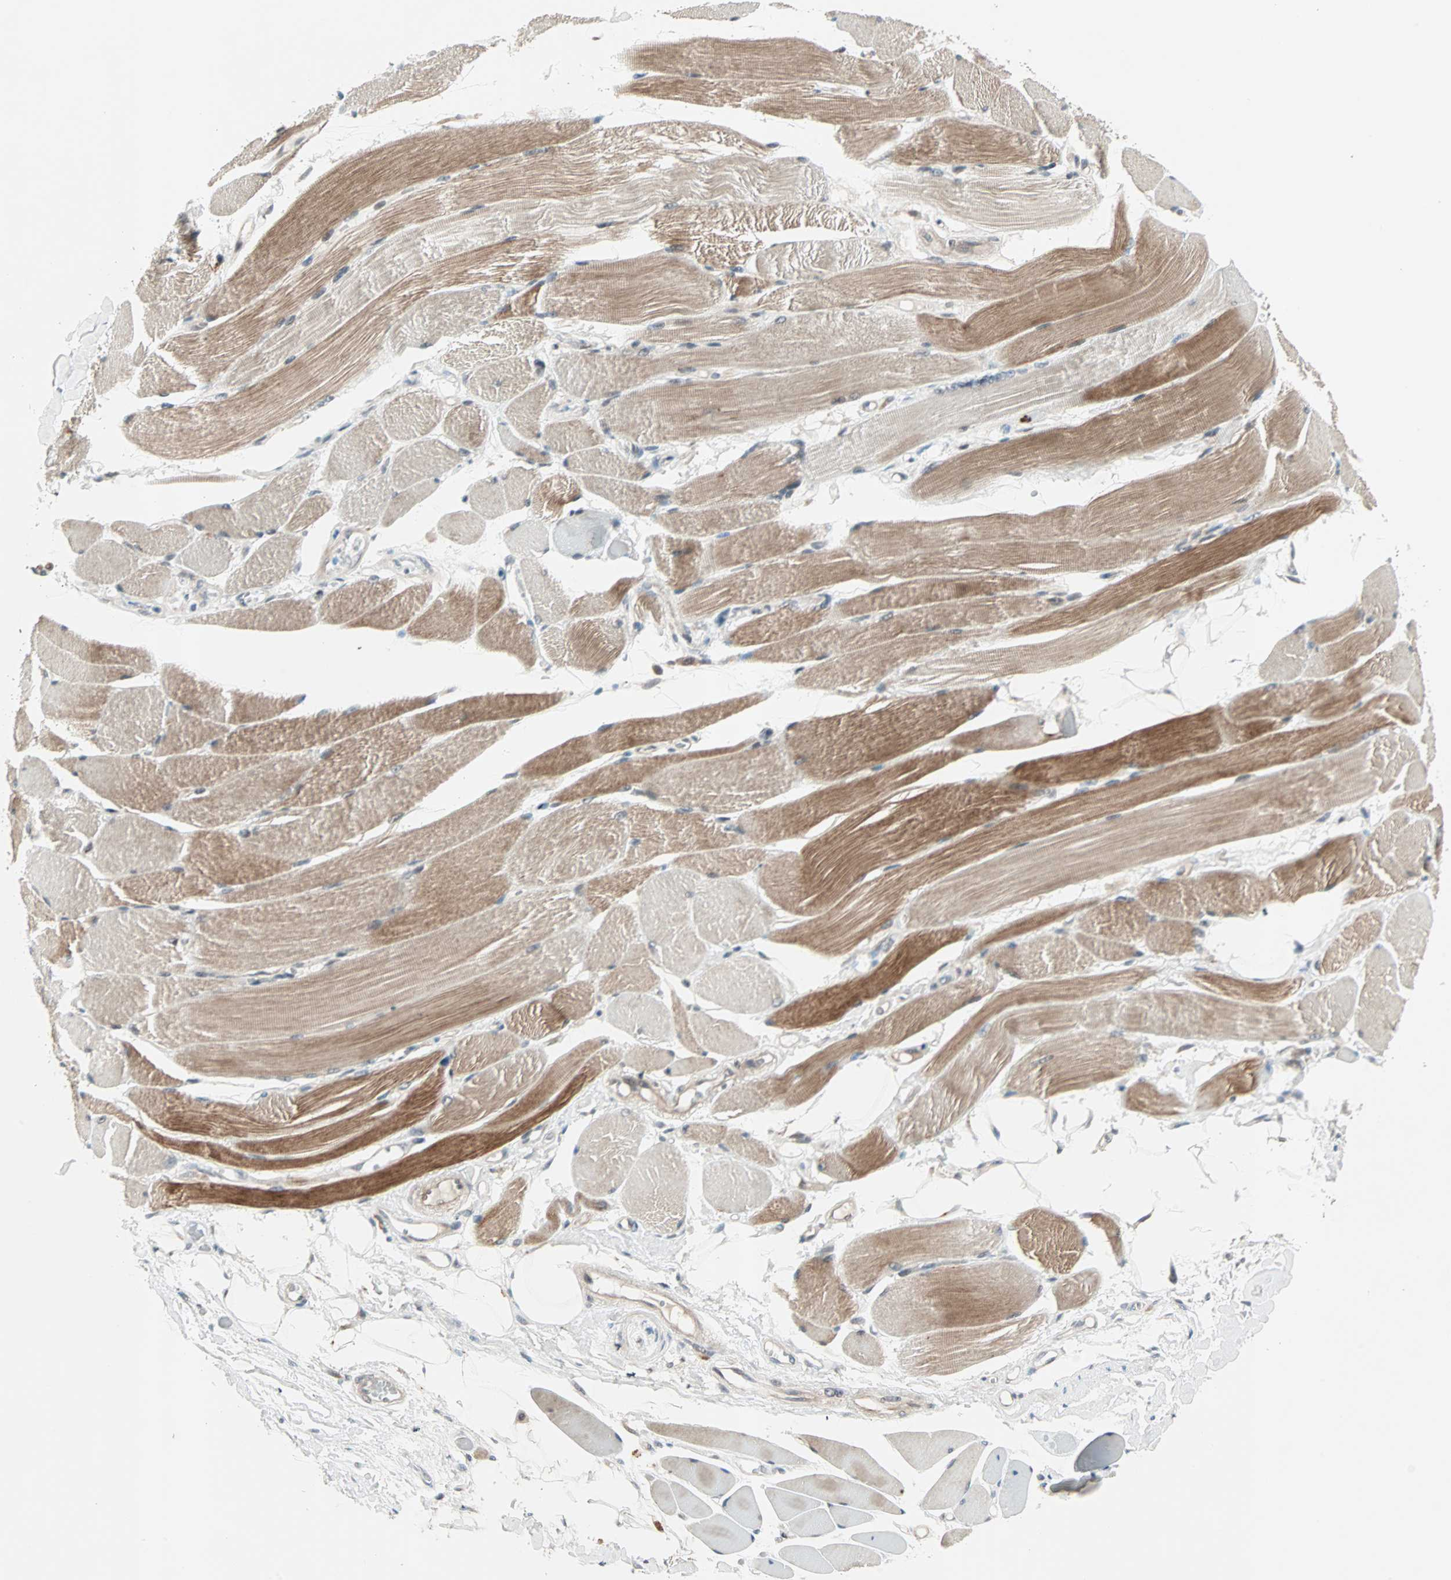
{"staining": {"intensity": "moderate", "quantity": "25%-75%", "location": "cytoplasmic/membranous"}, "tissue": "skeletal muscle", "cell_type": "Myocytes", "image_type": "normal", "snomed": [{"axis": "morphology", "description": "Normal tissue, NOS"}, {"axis": "topography", "description": "Skeletal muscle"}, {"axis": "topography", "description": "Peripheral nerve tissue"}], "caption": "Human skeletal muscle stained with a protein marker reveals moderate staining in myocytes.", "gene": "PGBD1", "patient": {"sex": "female", "age": 84}}